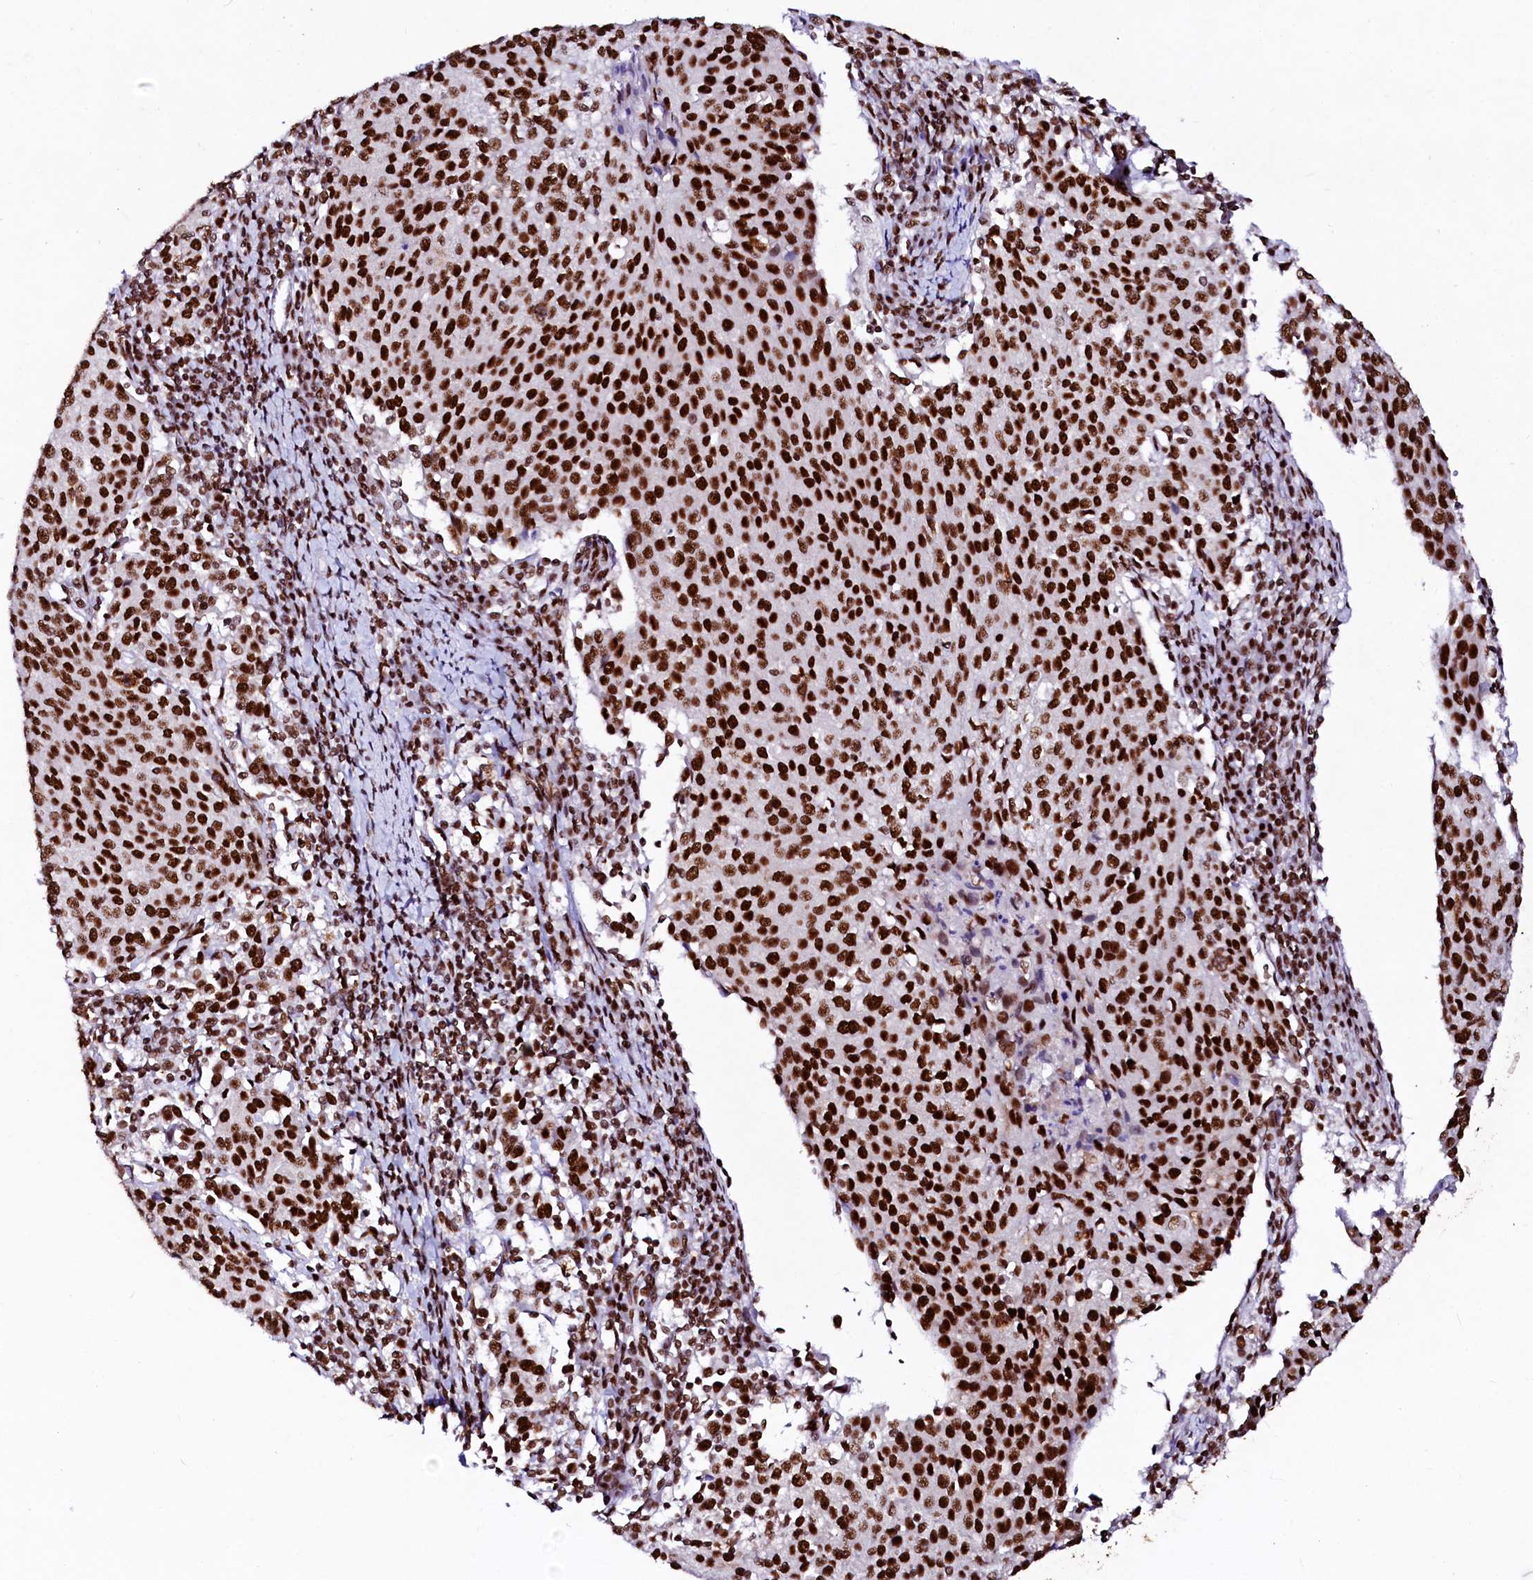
{"staining": {"intensity": "strong", "quantity": ">75%", "location": "nuclear"}, "tissue": "cervical cancer", "cell_type": "Tumor cells", "image_type": "cancer", "snomed": [{"axis": "morphology", "description": "Squamous cell carcinoma, NOS"}, {"axis": "topography", "description": "Cervix"}], "caption": "Squamous cell carcinoma (cervical) stained for a protein reveals strong nuclear positivity in tumor cells.", "gene": "CPSF6", "patient": {"sex": "female", "age": 46}}